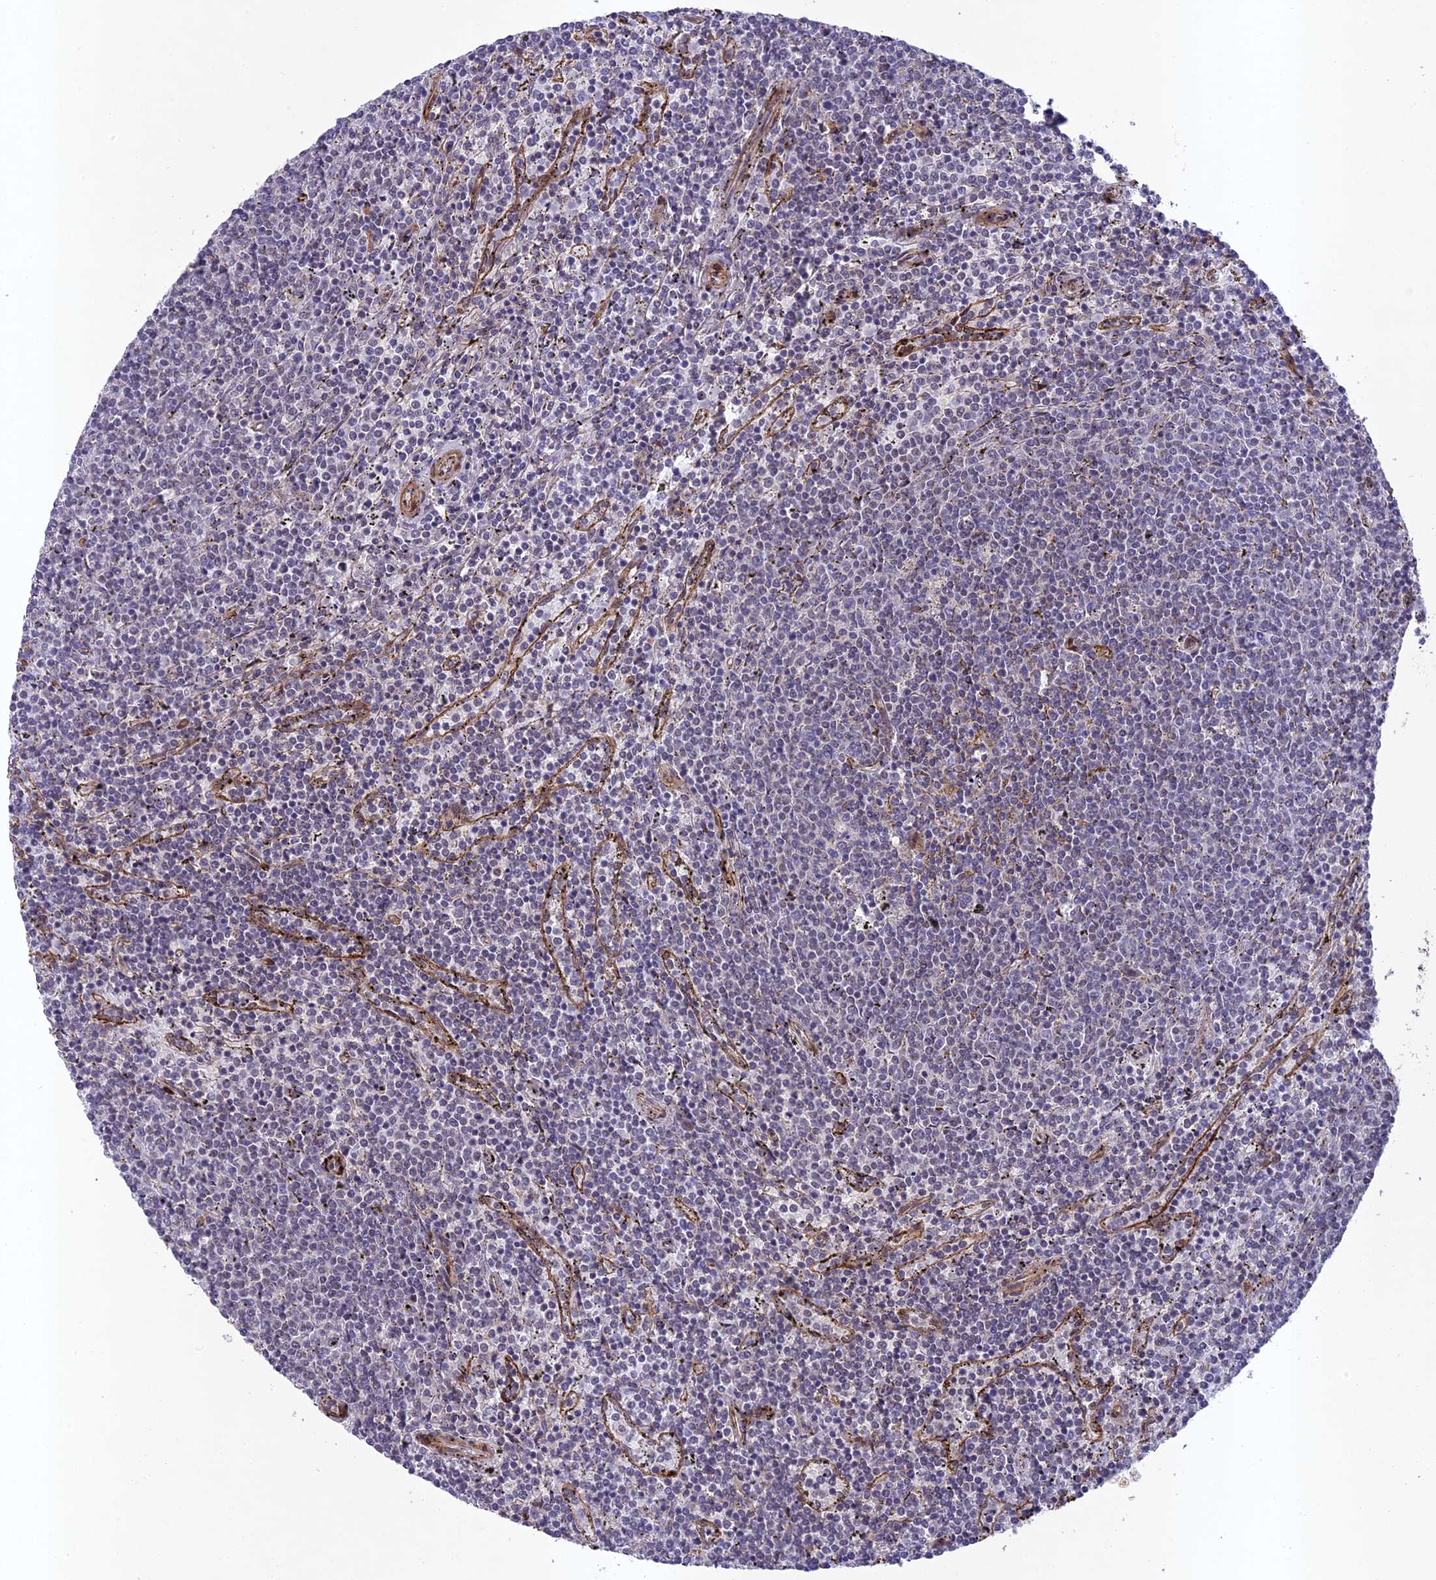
{"staining": {"intensity": "negative", "quantity": "none", "location": "none"}, "tissue": "lymphoma", "cell_type": "Tumor cells", "image_type": "cancer", "snomed": [{"axis": "morphology", "description": "Malignant lymphoma, non-Hodgkin's type, Low grade"}, {"axis": "topography", "description": "Spleen"}], "caption": "A photomicrograph of human lymphoma is negative for staining in tumor cells.", "gene": "TNS1", "patient": {"sex": "female", "age": 50}}